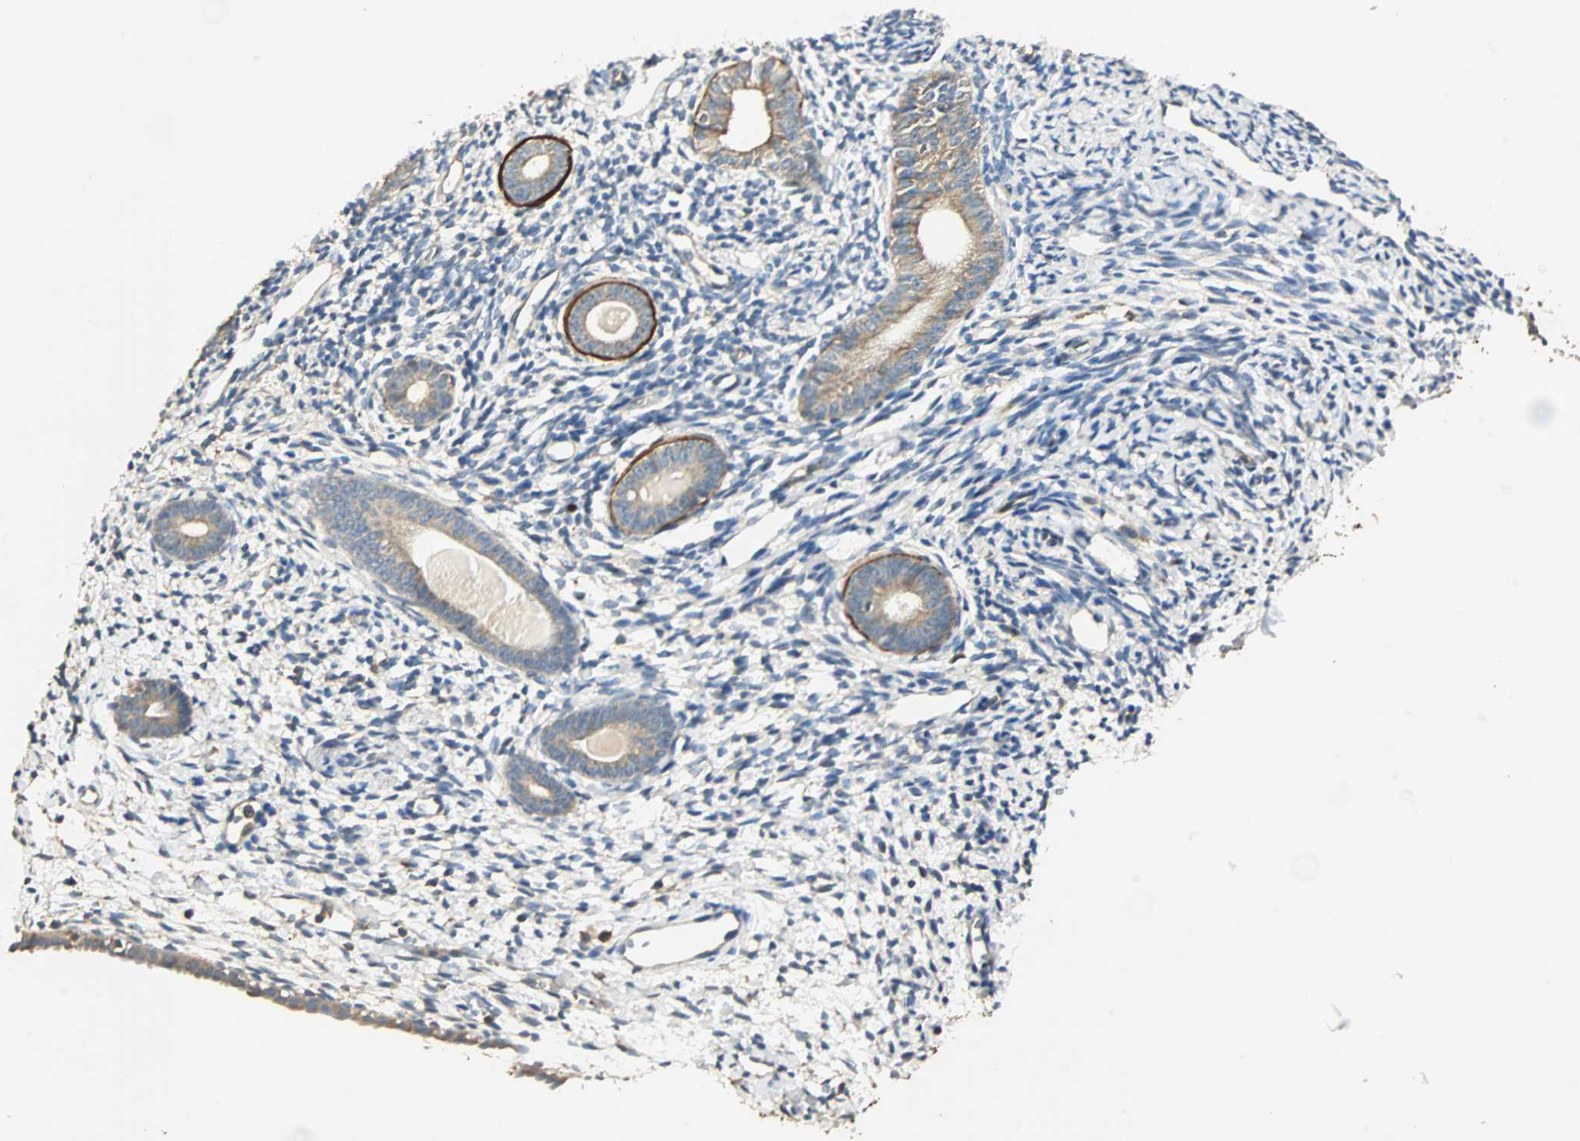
{"staining": {"intensity": "negative", "quantity": "none", "location": "none"}, "tissue": "endometrium", "cell_type": "Cells in endometrial stroma", "image_type": "normal", "snomed": [{"axis": "morphology", "description": "Normal tissue, NOS"}, {"axis": "topography", "description": "Endometrium"}], "caption": "IHC of normal endometrium displays no expression in cells in endometrial stroma. Nuclei are stained in blue.", "gene": "GALK1", "patient": {"sex": "female", "age": 71}}